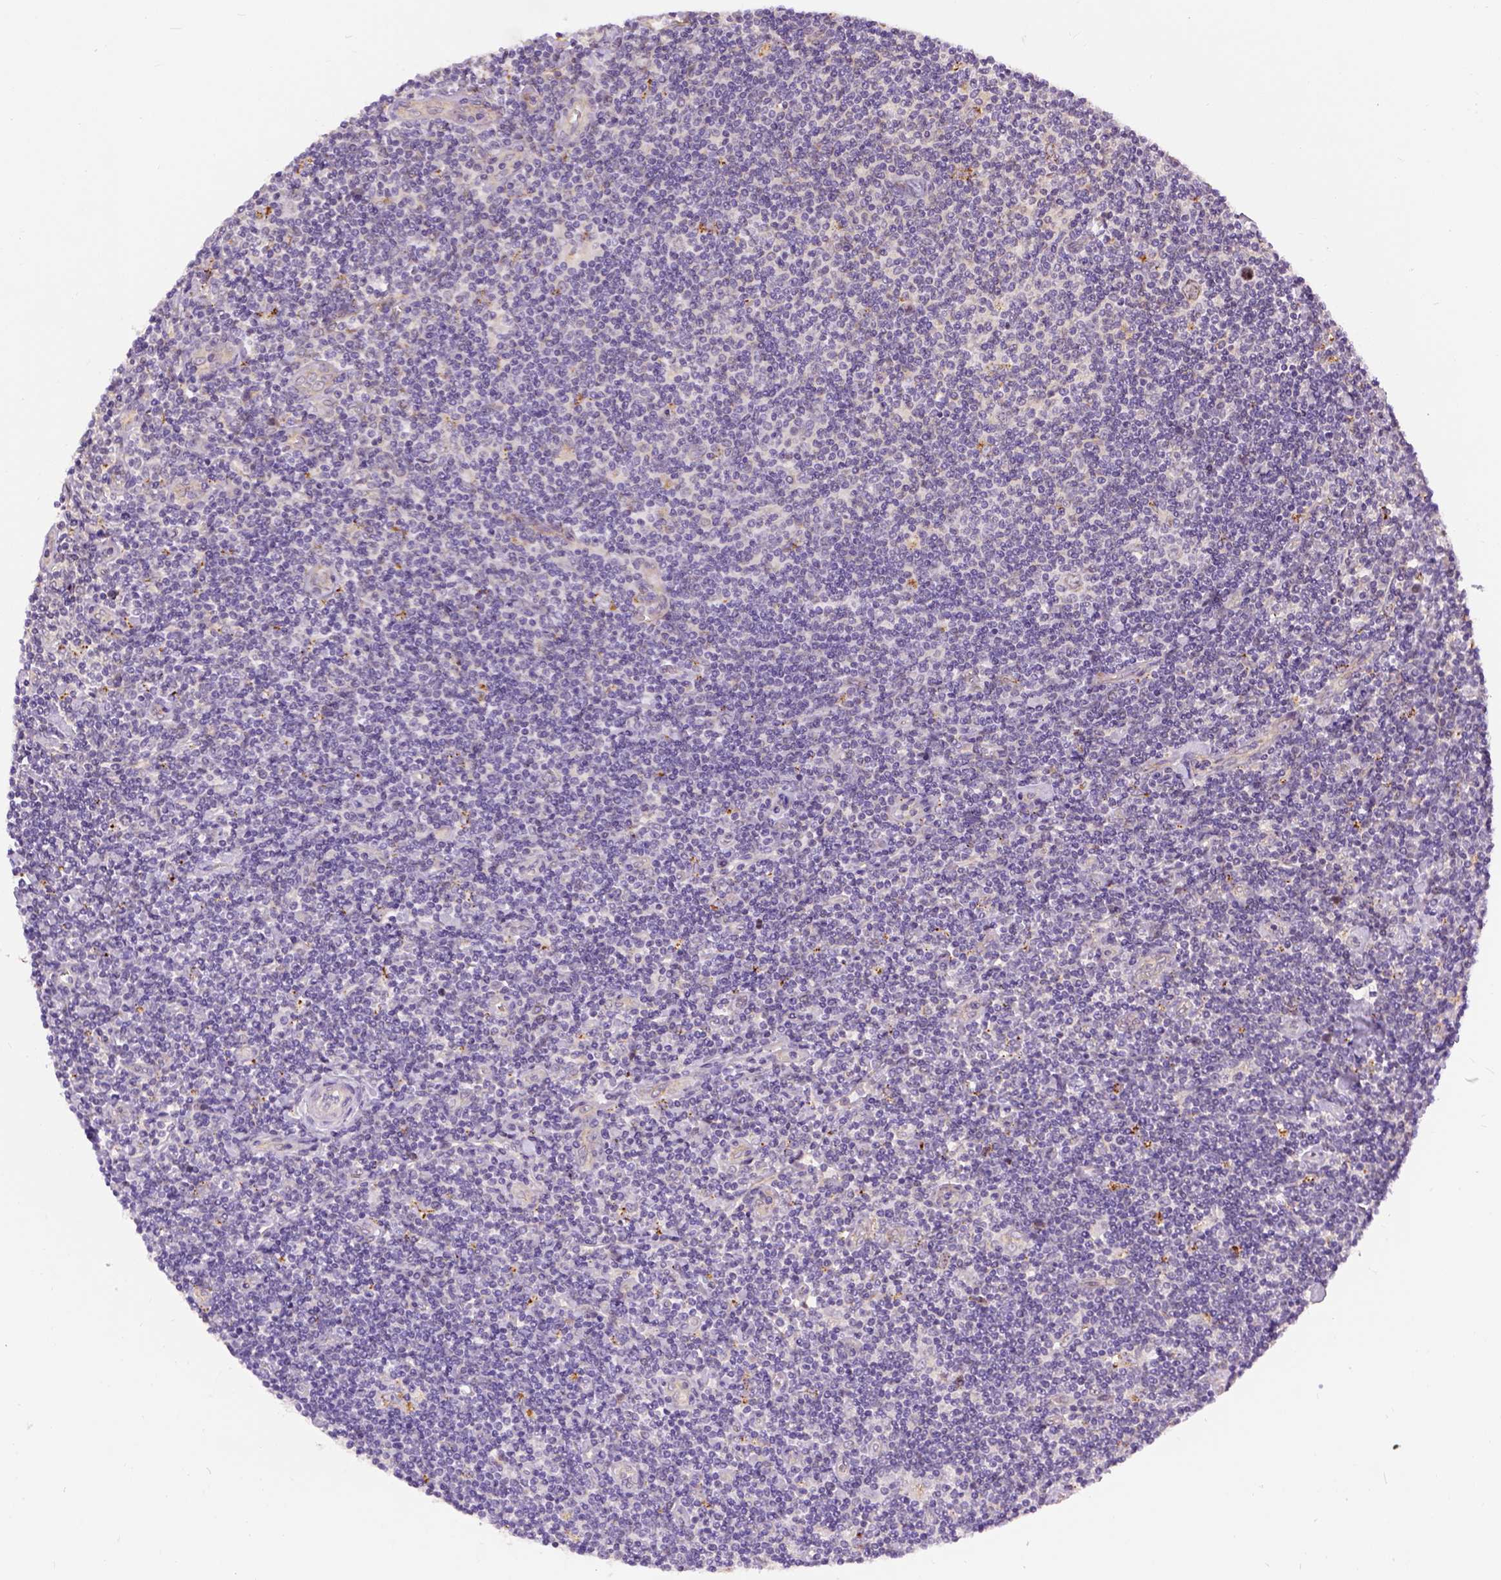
{"staining": {"intensity": "moderate", "quantity": "<25%", "location": "cytoplasmic/membranous"}, "tissue": "lymphoma", "cell_type": "Tumor cells", "image_type": "cancer", "snomed": [{"axis": "morphology", "description": "Hodgkin's disease, NOS"}, {"axis": "topography", "description": "Lymph node"}], "caption": "Immunohistochemical staining of human lymphoma exhibits low levels of moderate cytoplasmic/membranous protein positivity in about <25% of tumor cells.", "gene": "KAZN", "patient": {"sex": "male", "age": 40}}